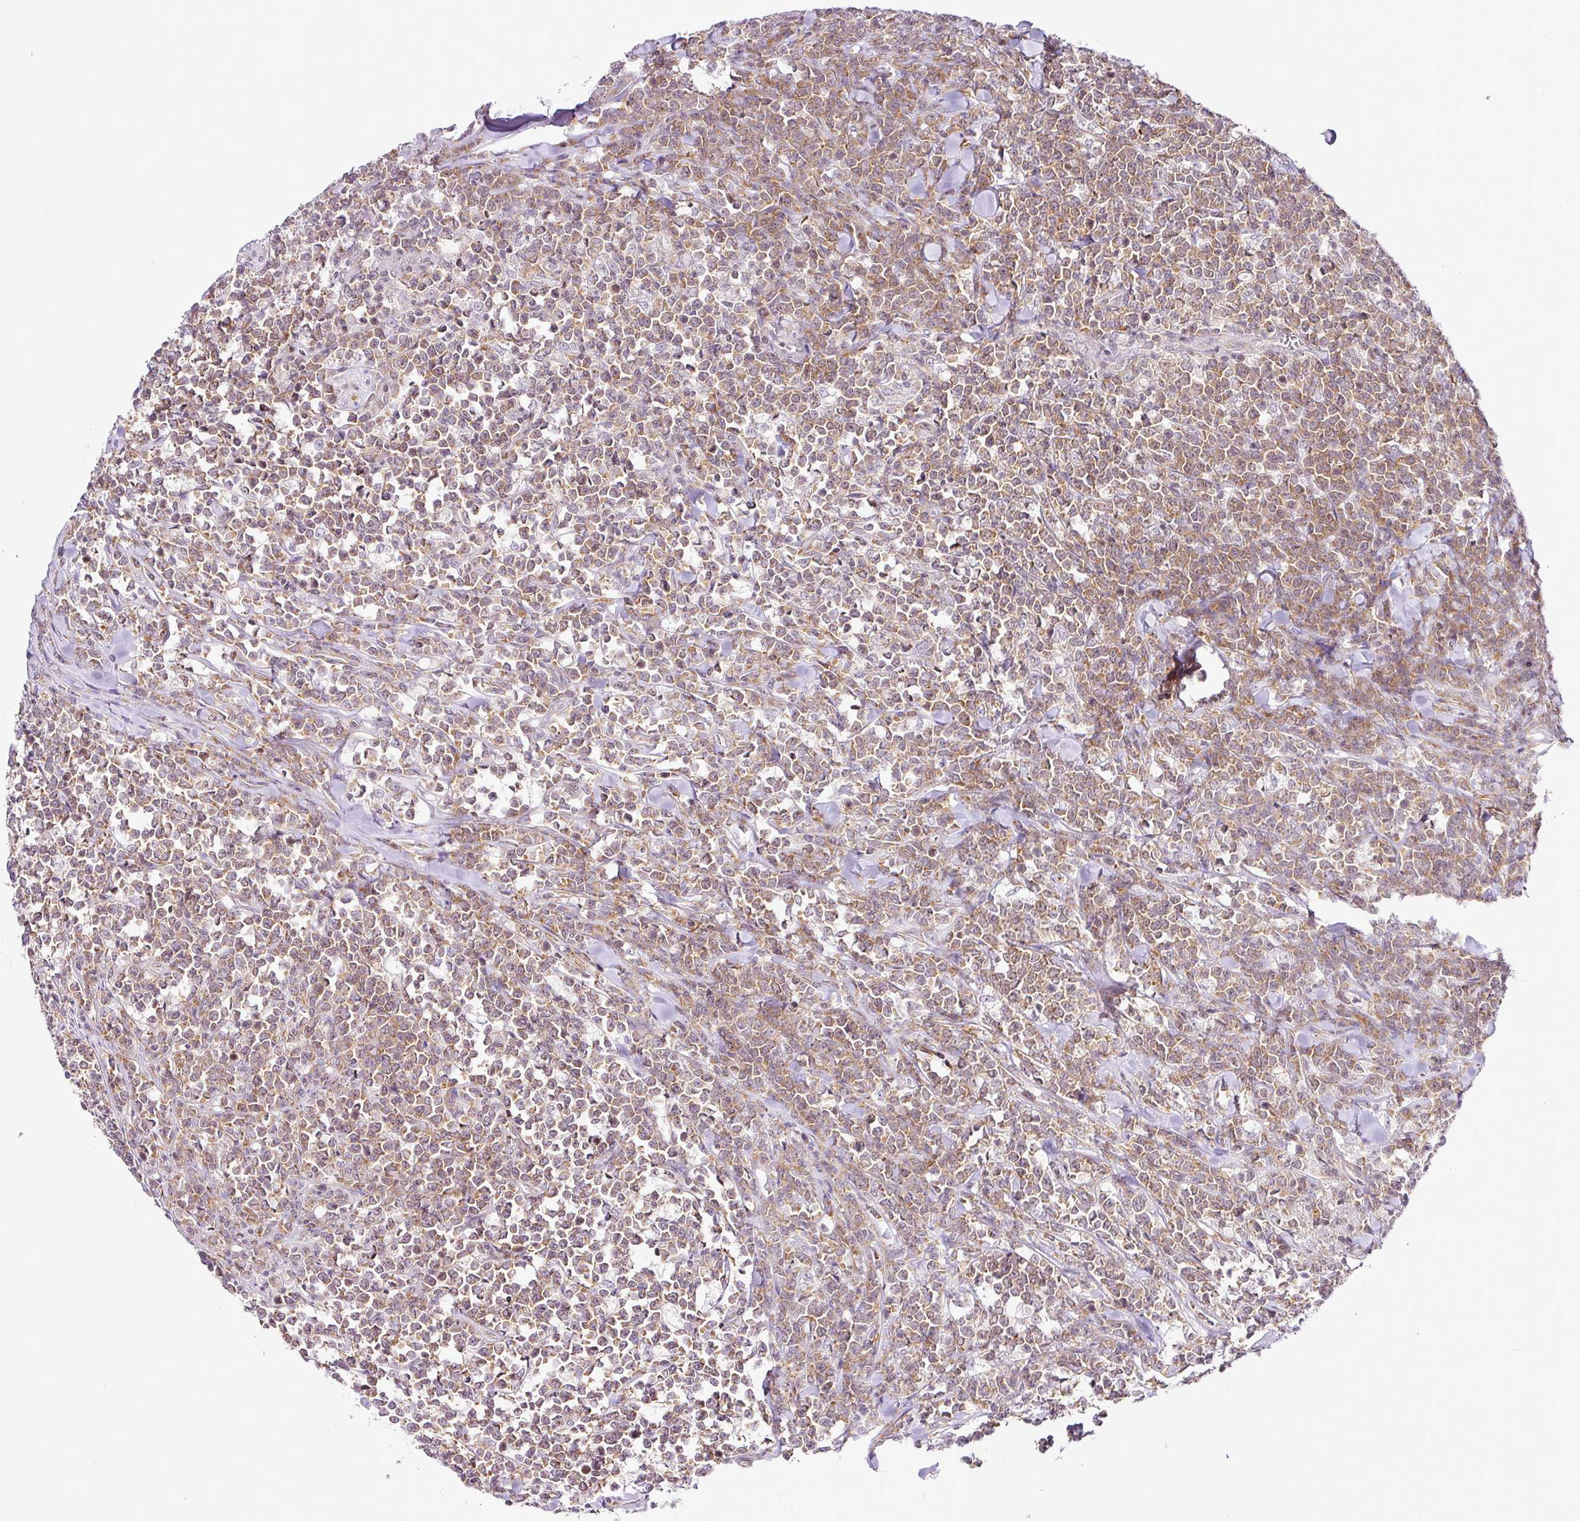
{"staining": {"intensity": "moderate", "quantity": ">75%", "location": "cytoplasmic/membranous"}, "tissue": "lymphoma", "cell_type": "Tumor cells", "image_type": "cancer", "snomed": [{"axis": "morphology", "description": "Malignant lymphoma, non-Hodgkin's type, High grade"}, {"axis": "topography", "description": "Small intestine"}], "caption": "Lymphoma was stained to show a protein in brown. There is medium levels of moderate cytoplasmic/membranous staining in approximately >75% of tumor cells.", "gene": "FAM32A", "patient": {"sex": "male", "age": 8}}